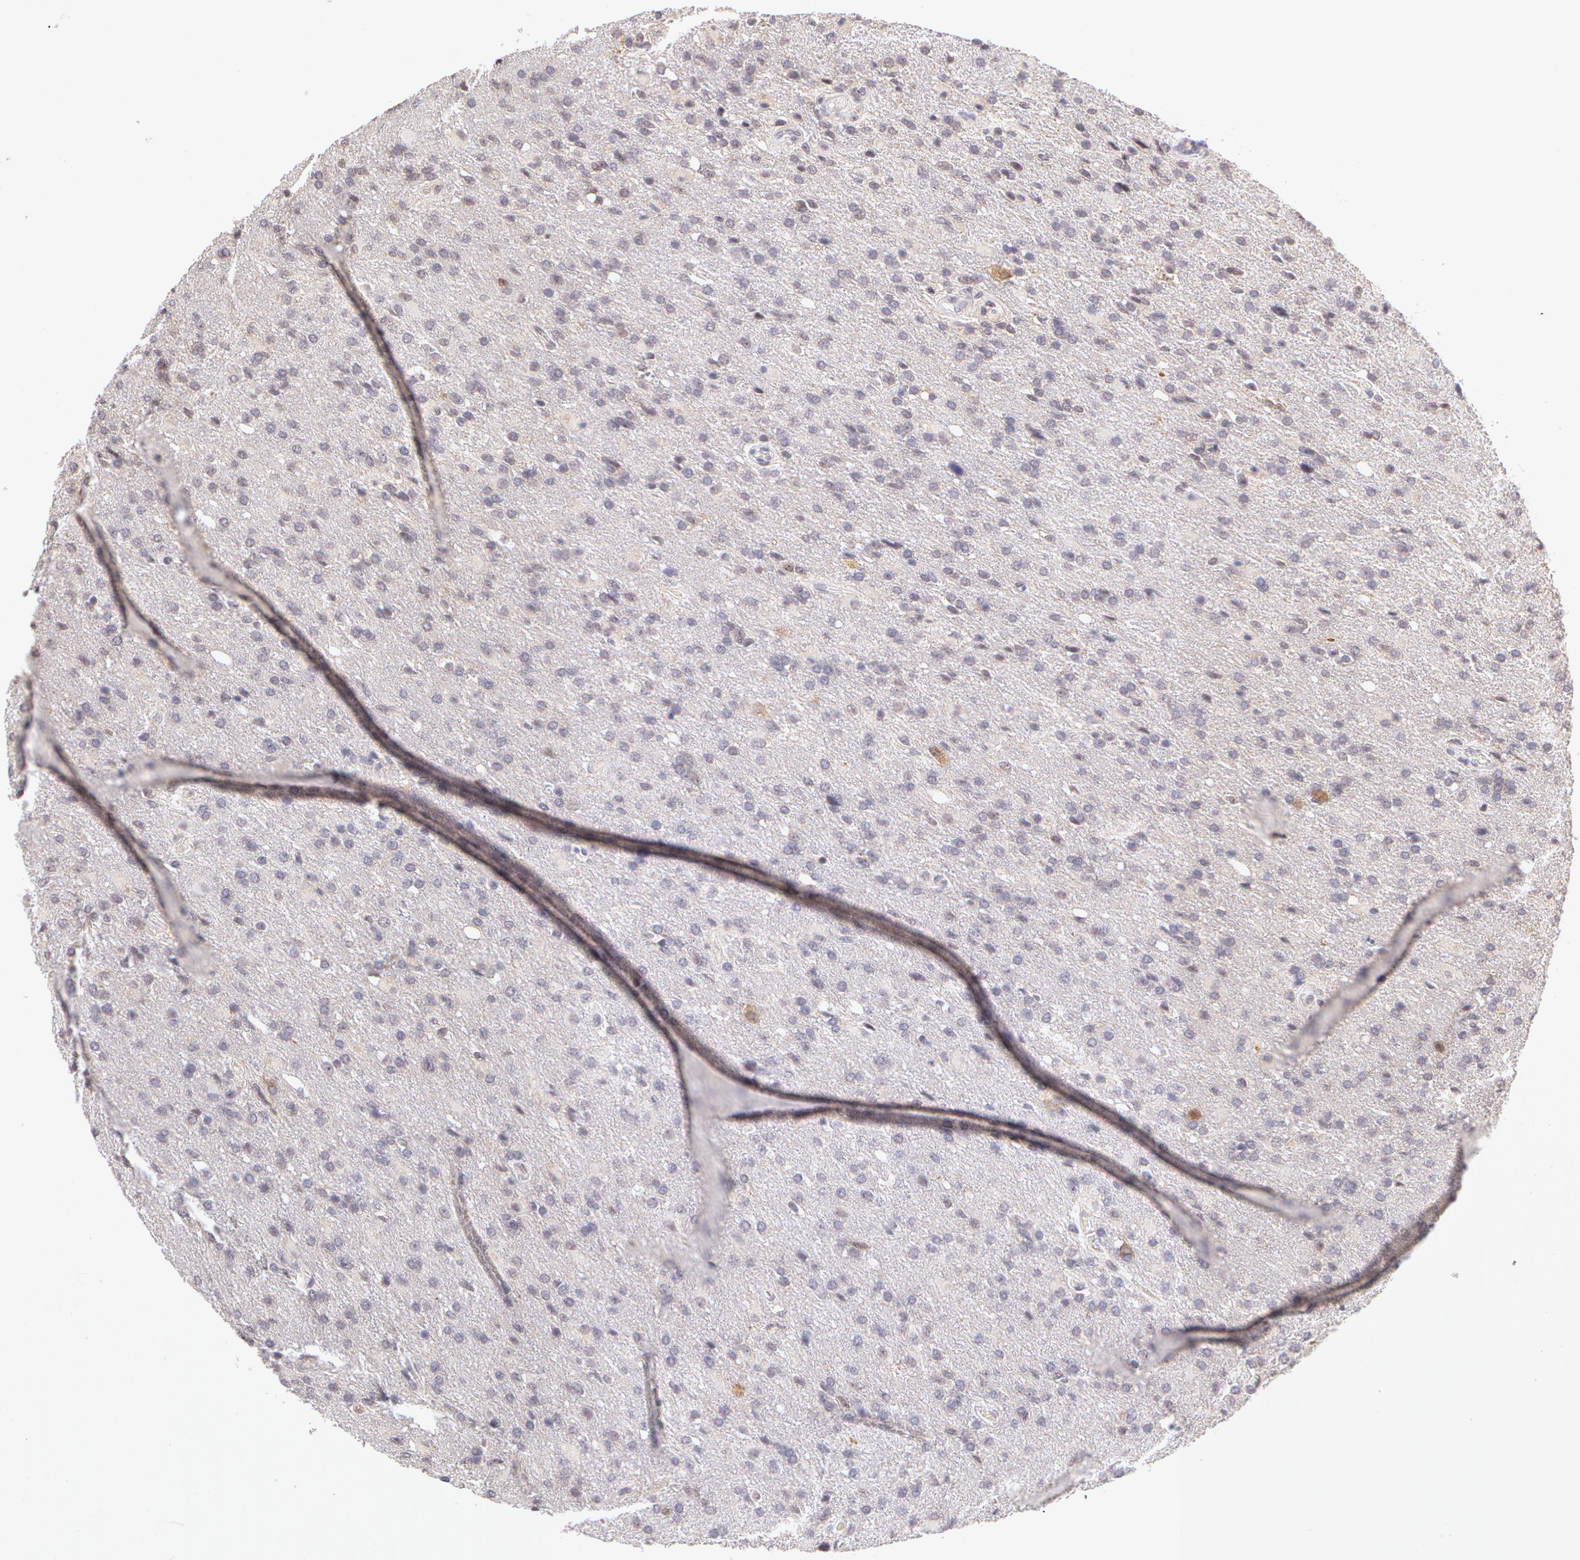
{"staining": {"intensity": "negative", "quantity": "none", "location": "none"}, "tissue": "glioma", "cell_type": "Tumor cells", "image_type": "cancer", "snomed": [{"axis": "morphology", "description": "Glioma, malignant, High grade"}, {"axis": "topography", "description": "Brain"}], "caption": "Tumor cells show no significant protein staining in high-grade glioma (malignant). Brightfield microscopy of immunohistochemistry stained with DAB (brown) and hematoxylin (blue), captured at high magnification.", "gene": "ZNF597", "patient": {"sex": "male", "age": 68}}